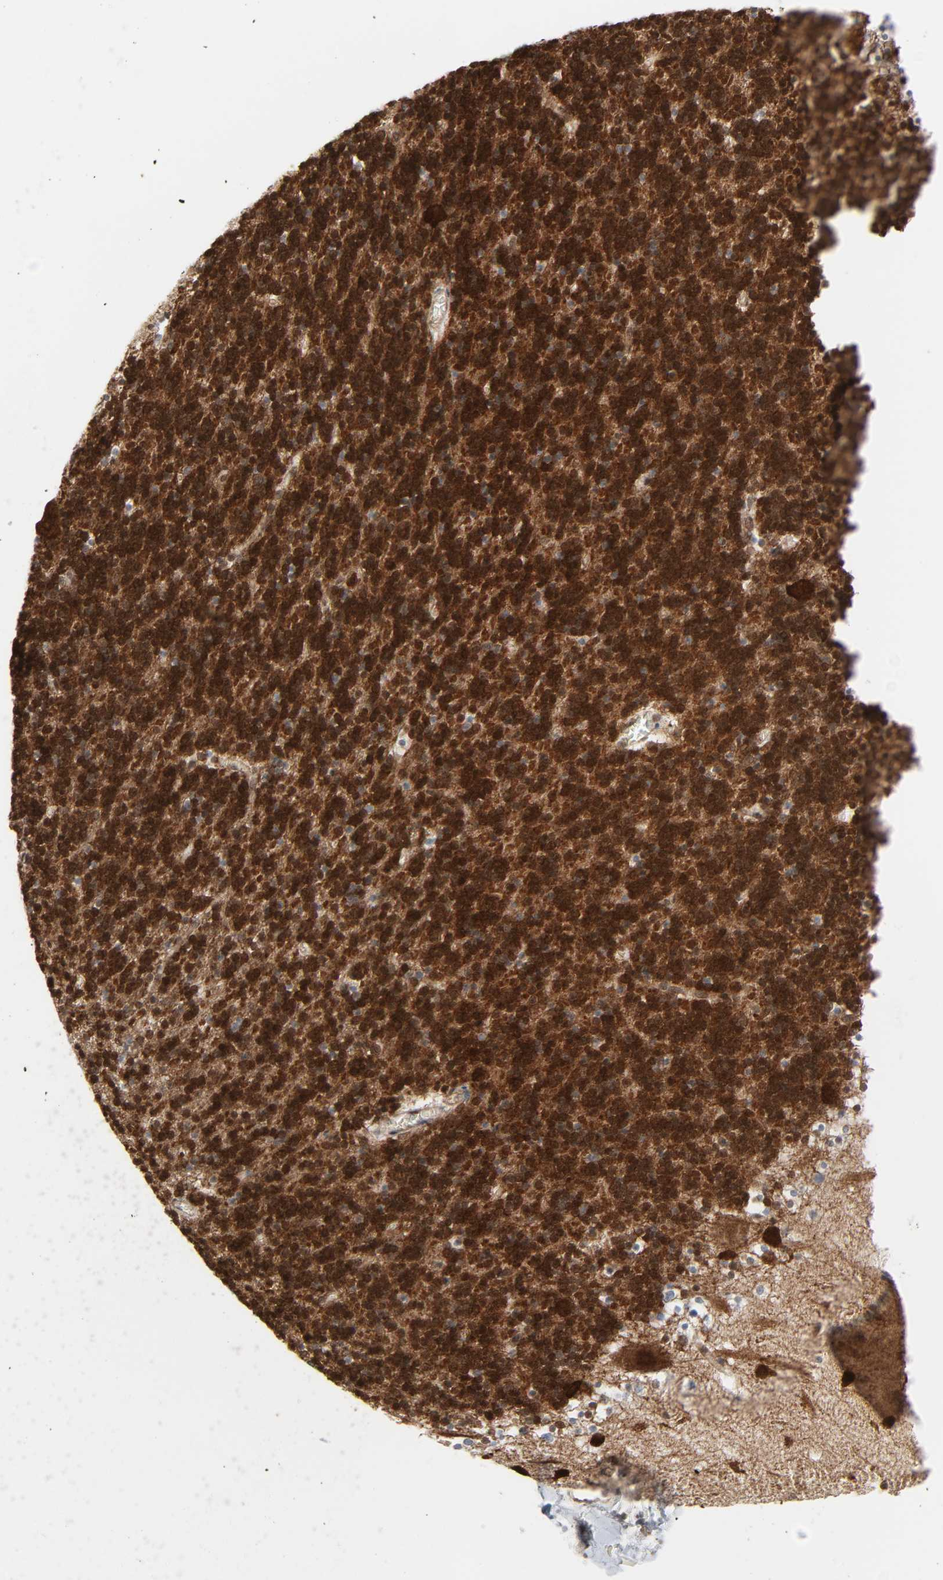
{"staining": {"intensity": "strong", "quantity": ">75%", "location": "nuclear"}, "tissue": "cerebellum", "cell_type": "Cells in granular layer", "image_type": "normal", "snomed": [{"axis": "morphology", "description": "Normal tissue, NOS"}, {"axis": "topography", "description": "Cerebellum"}], "caption": "This is an image of immunohistochemistry (IHC) staining of benign cerebellum, which shows strong staining in the nuclear of cells in granular layer.", "gene": "GSK3A", "patient": {"sex": "male", "age": 45}}